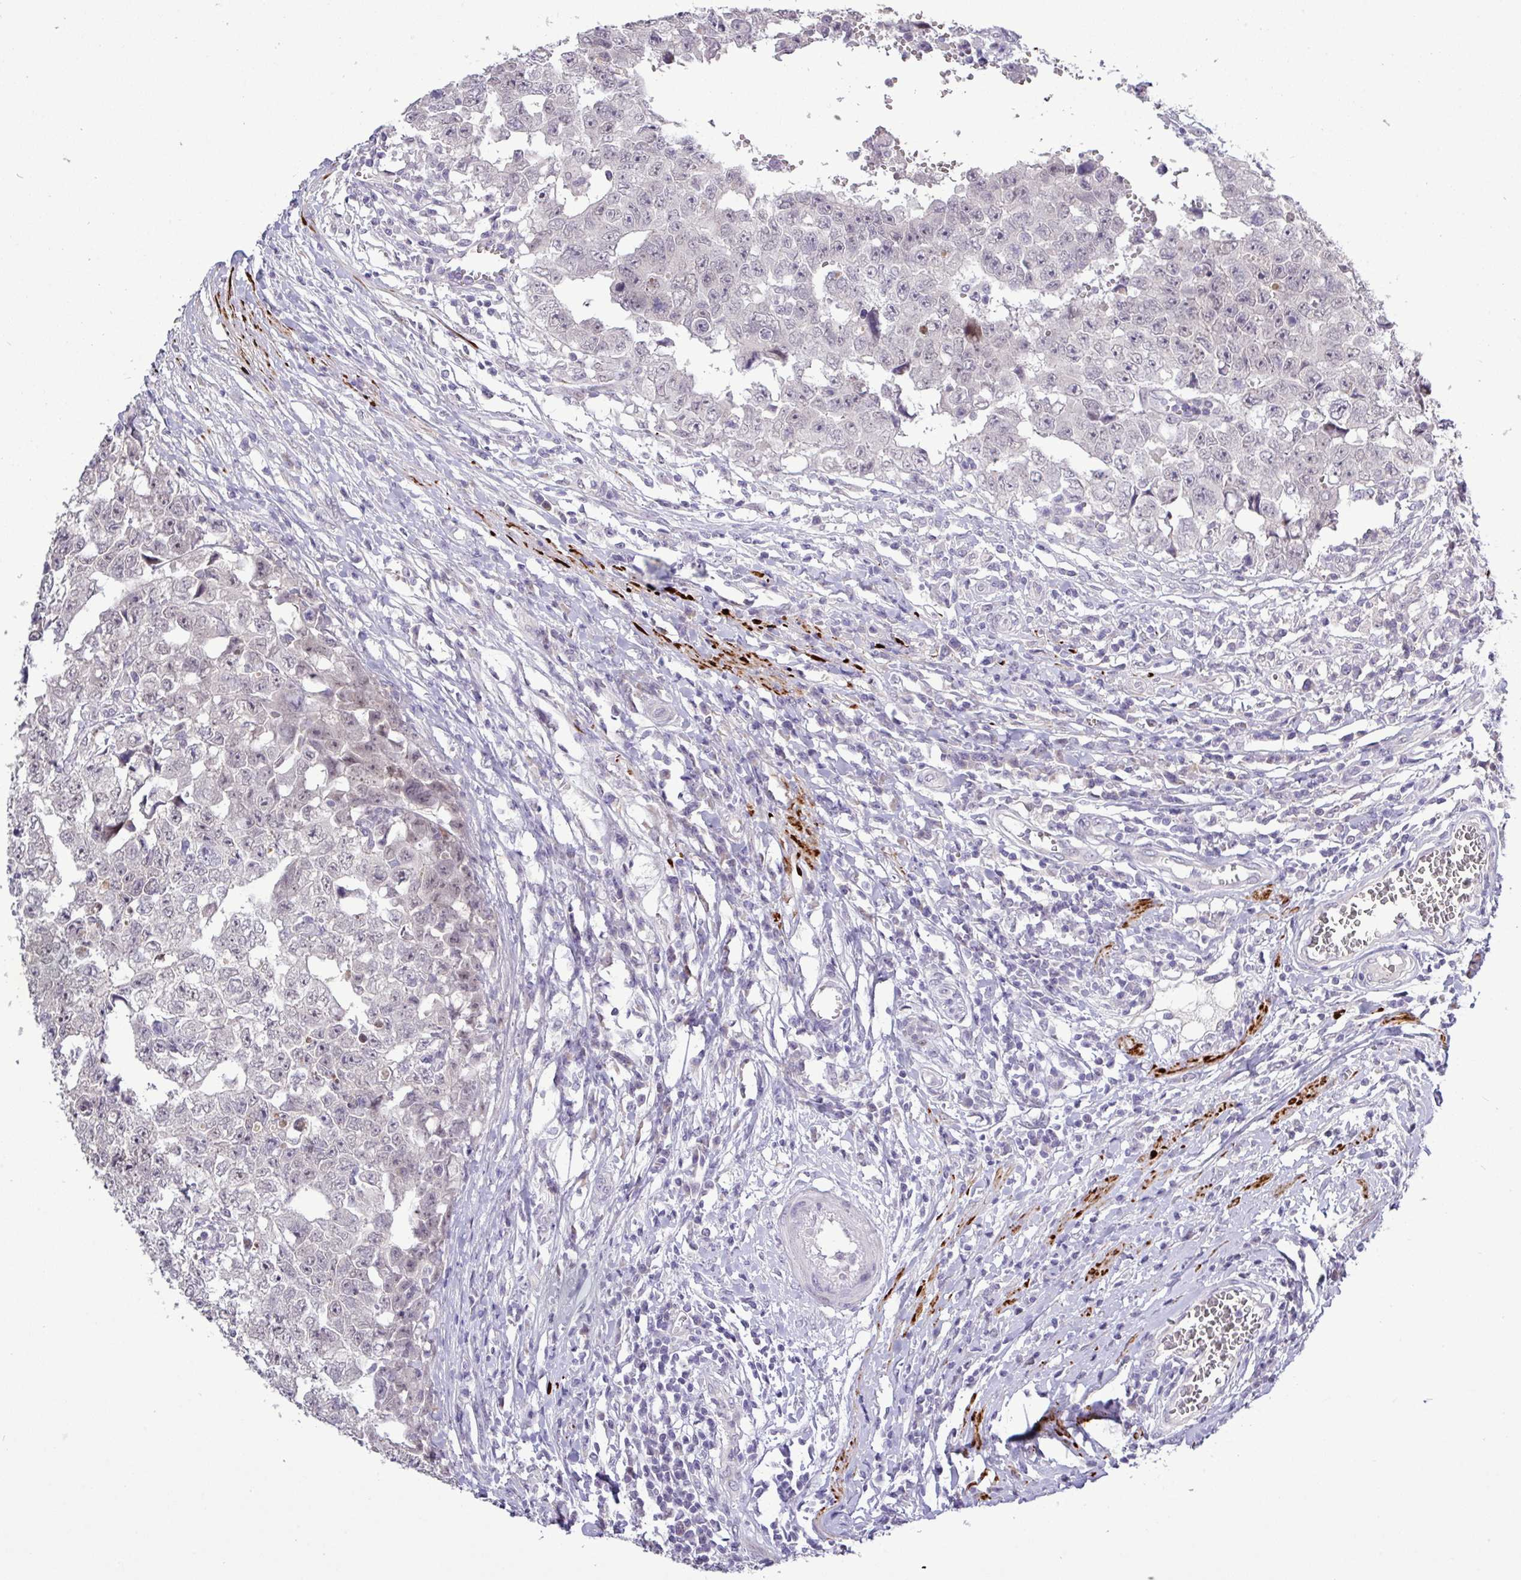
{"staining": {"intensity": "negative", "quantity": "none", "location": "none"}, "tissue": "testis cancer", "cell_type": "Tumor cells", "image_type": "cancer", "snomed": [{"axis": "morphology", "description": "Carcinoma, Embryonal, NOS"}, {"axis": "topography", "description": "Testis"}], "caption": "Tumor cells show no significant protein positivity in embryonal carcinoma (testis).", "gene": "RIPPLY1", "patient": {"sex": "male", "age": 25}}